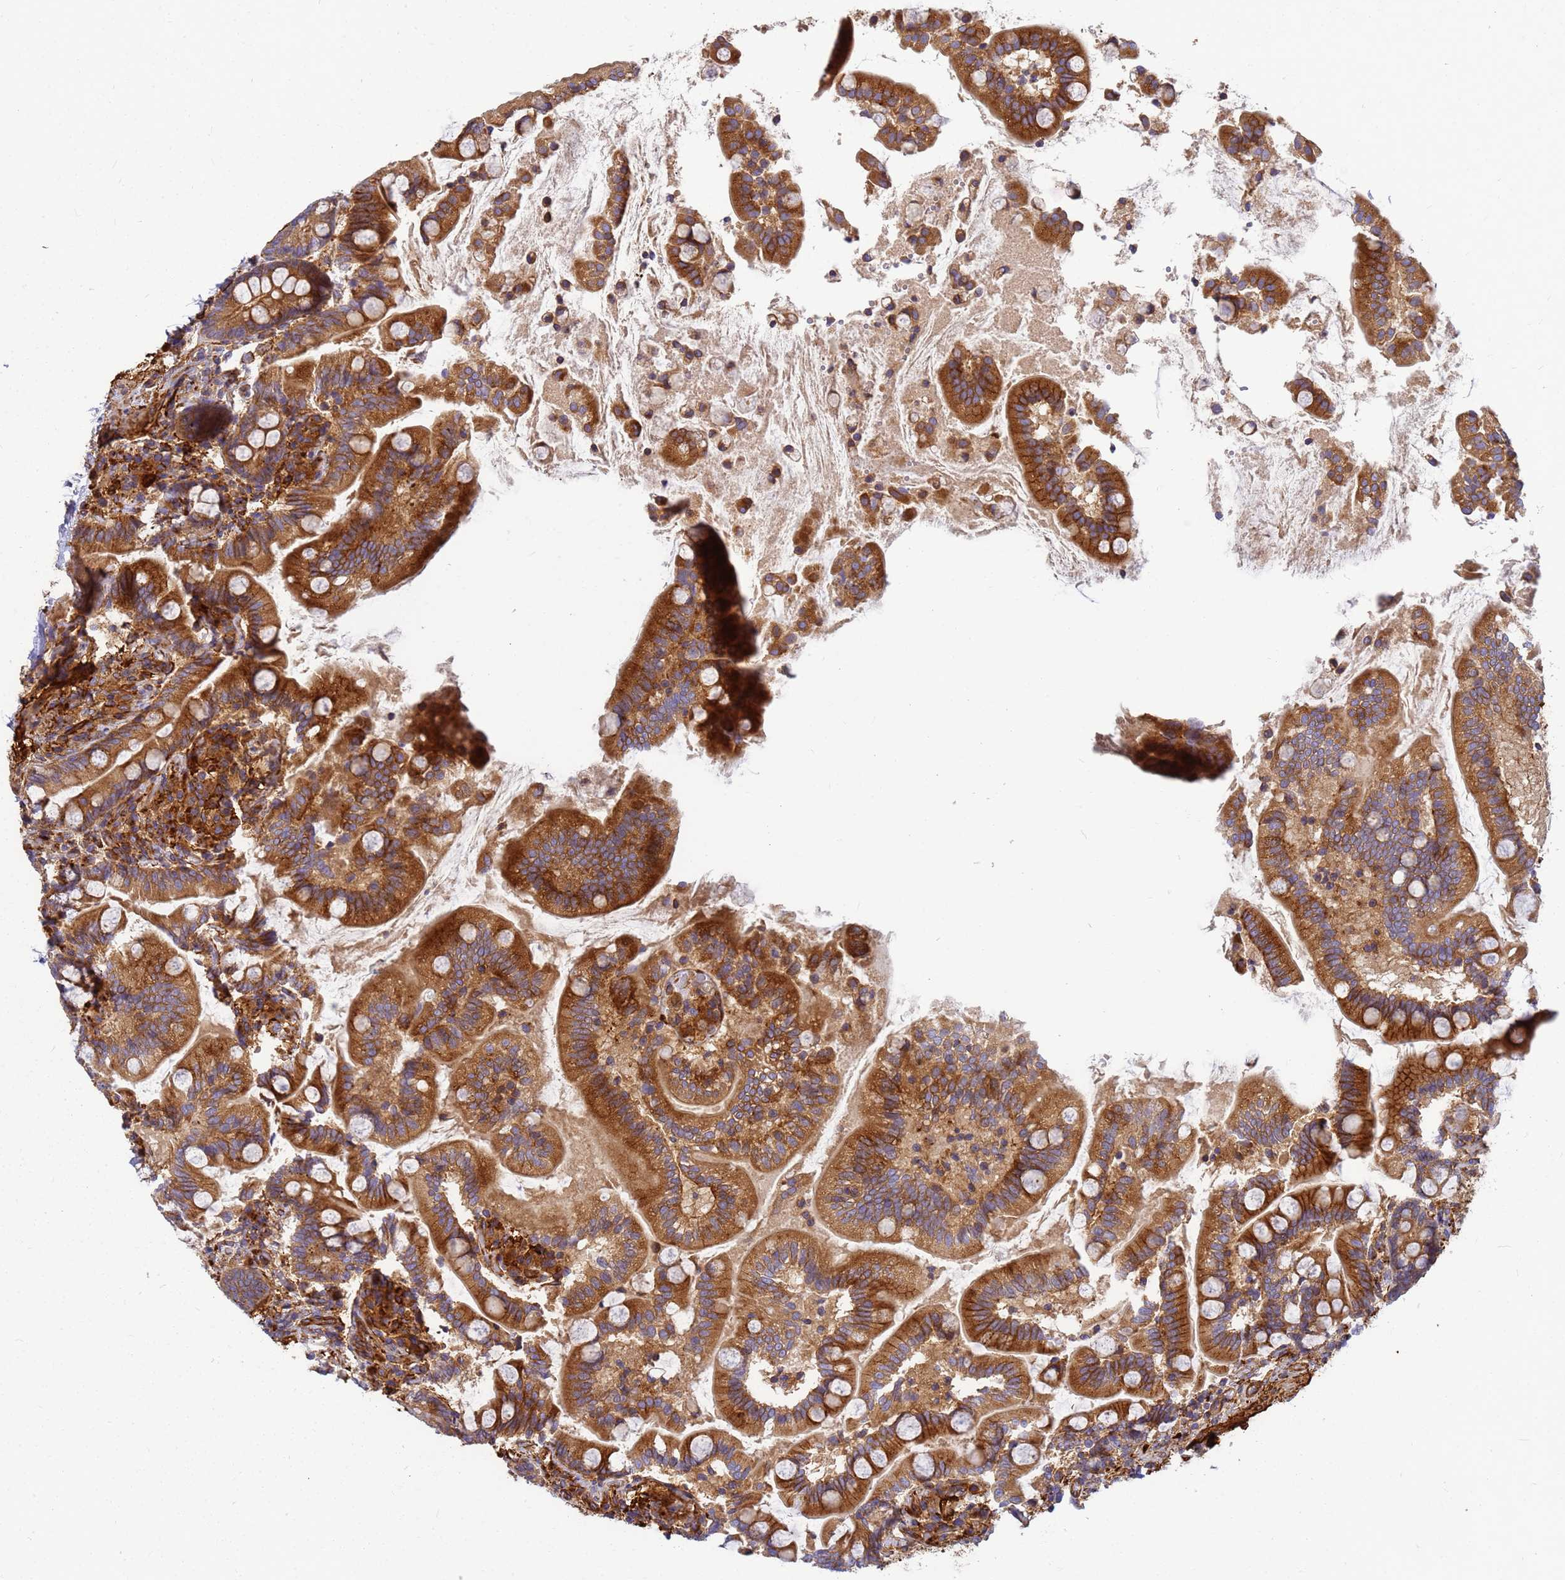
{"staining": {"intensity": "strong", "quantity": ">75%", "location": "cytoplasmic/membranous"}, "tissue": "small intestine", "cell_type": "Glandular cells", "image_type": "normal", "snomed": [{"axis": "morphology", "description": "Normal tissue, NOS"}, {"axis": "topography", "description": "Small intestine"}], "caption": "DAB (3,3'-diaminobenzidine) immunohistochemical staining of normal human small intestine shows strong cytoplasmic/membranous protein staining in about >75% of glandular cells.", "gene": "C2CD5", "patient": {"sex": "female", "age": 64}}